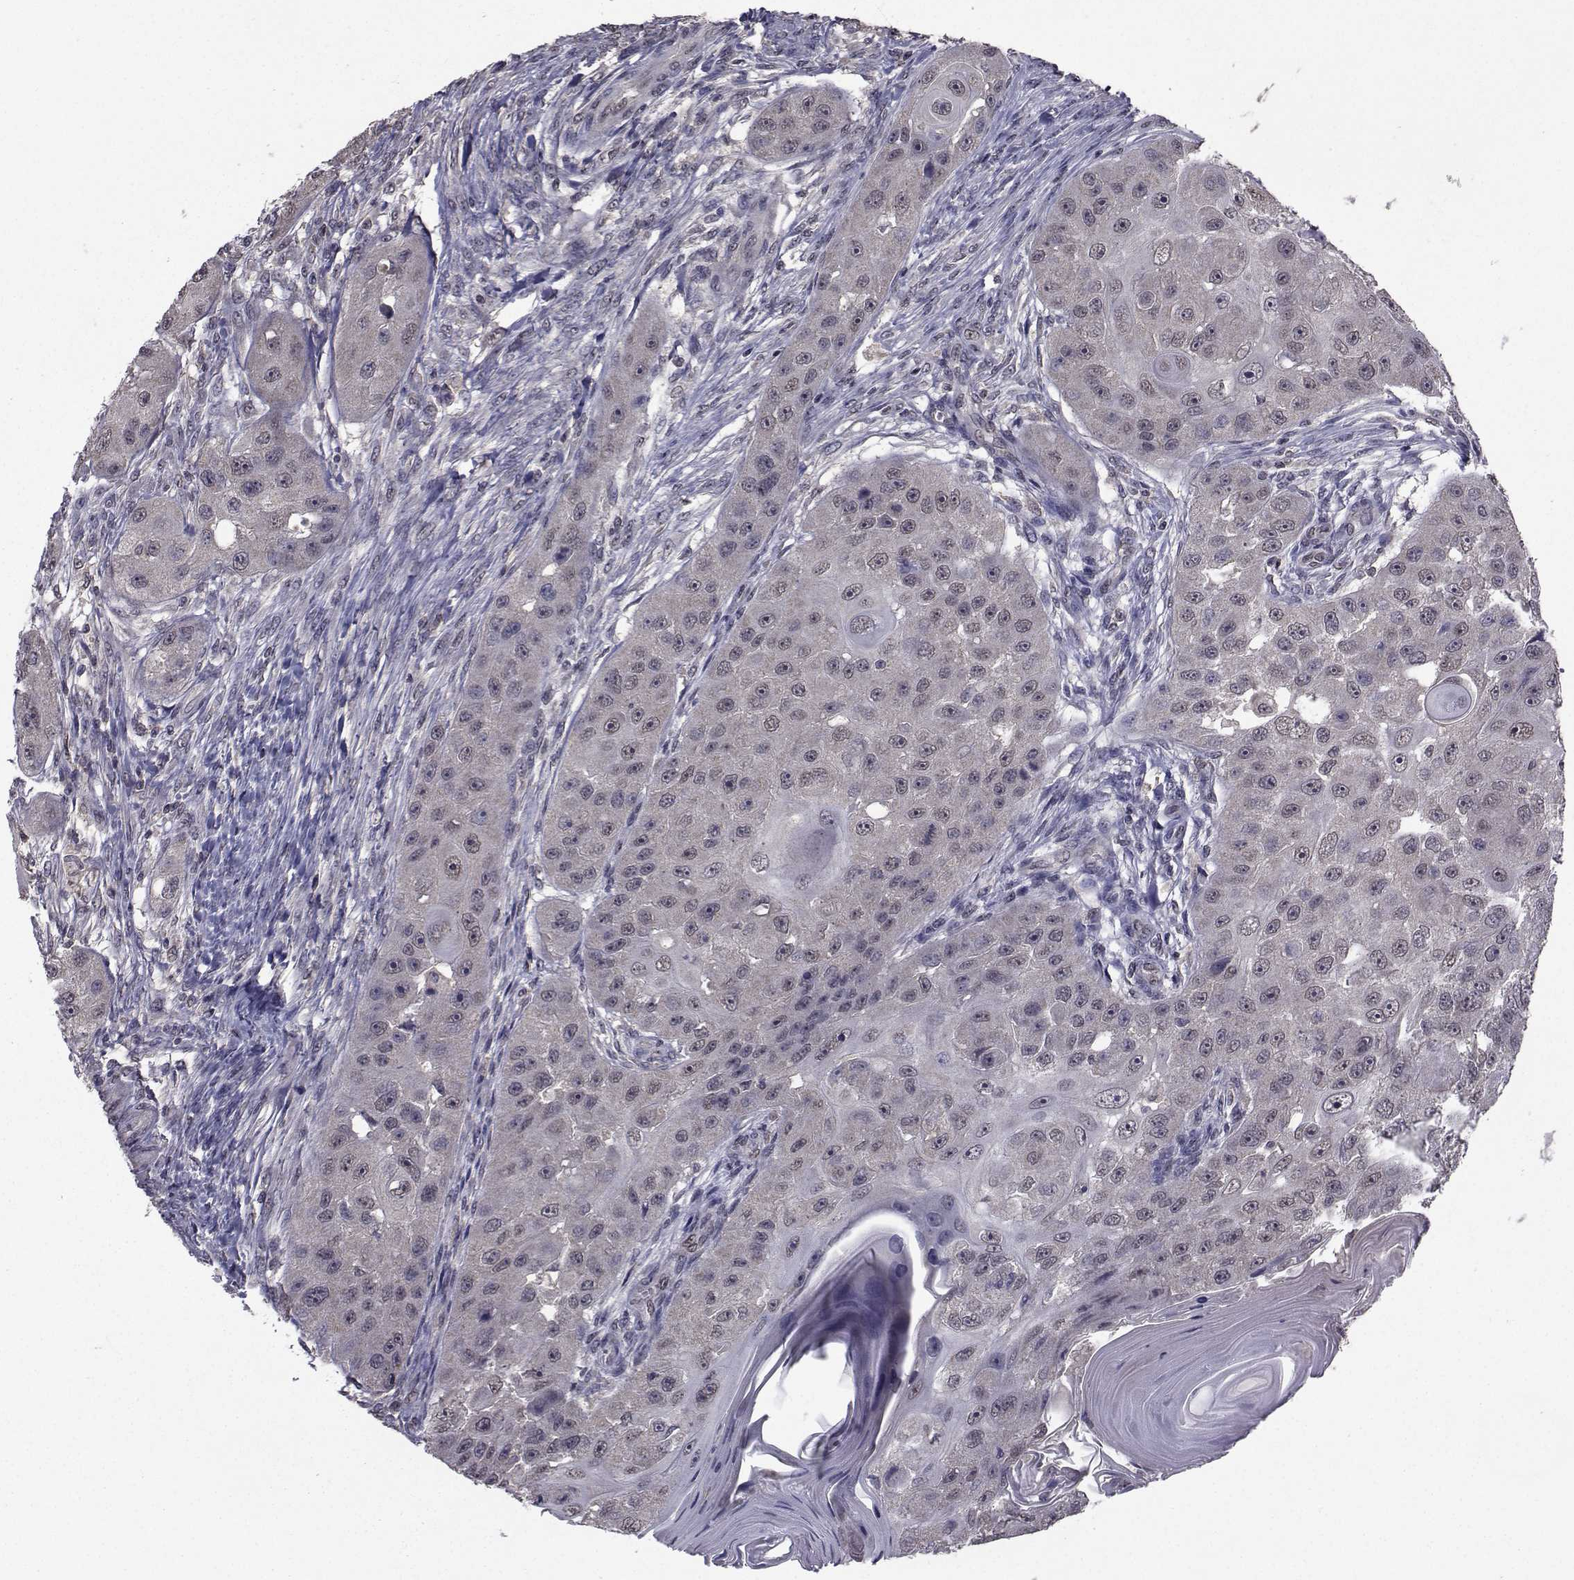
{"staining": {"intensity": "negative", "quantity": "none", "location": "none"}, "tissue": "head and neck cancer", "cell_type": "Tumor cells", "image_type": "cancer", "snomed": [{"axis": "morphology", "description": "Squamous cell carcinoma, NOS"}, {"axis": "topography", "description": "Head-Neck"}], "caption": "Head and neck squamous cell carcinoma was stained to show a protein in brown. There is no significant staining in tumor cells.", "gene": "CYP2S1", "patient": {"sex": "male", "age": 51}}